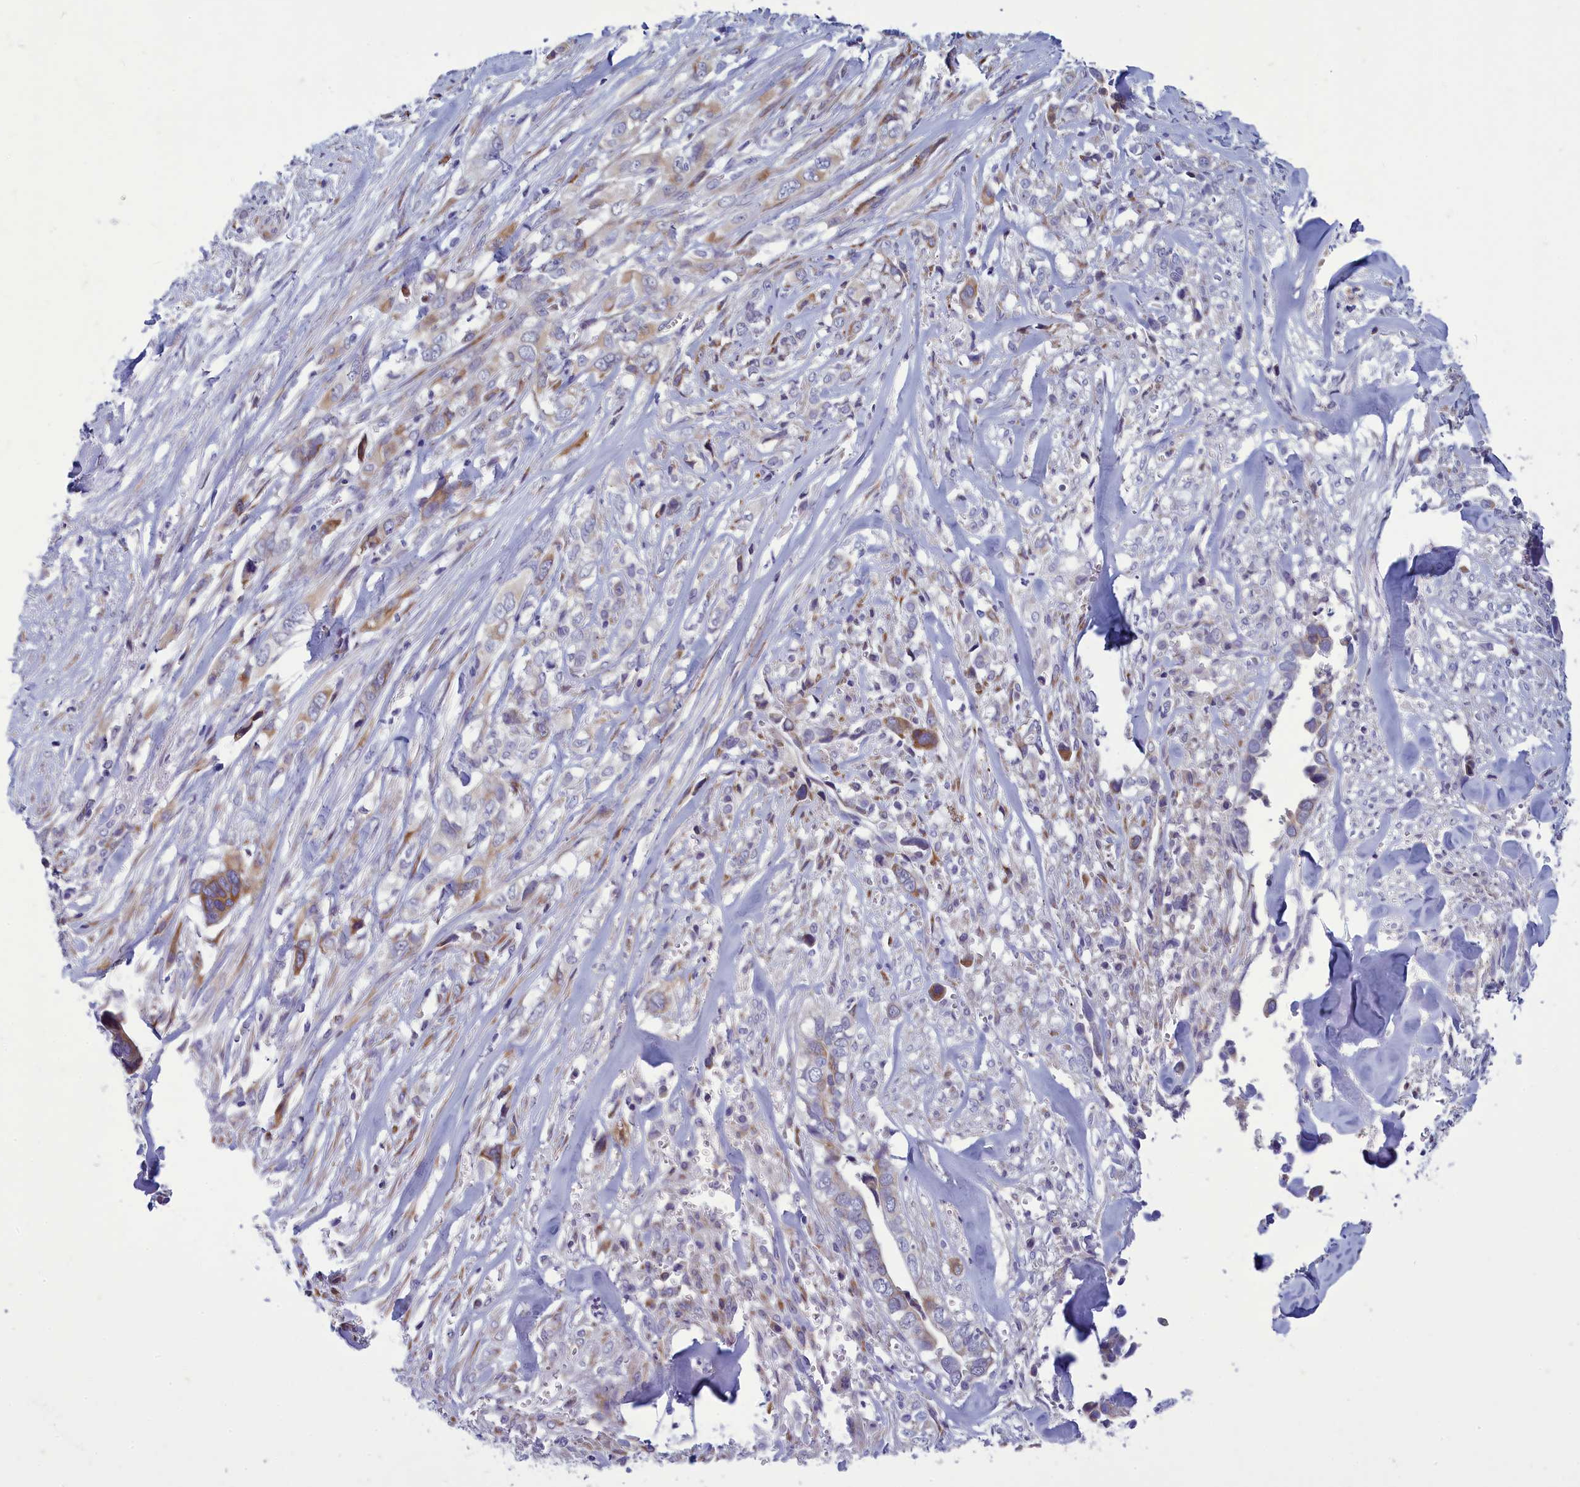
{"staining": {"intensity": "moderate", "quantity": "<25%", "location": "cytoplasmic/membranous"}, "tissue": "liver cancer", "cell_type": "Tumor cells", "image_type": "cancer", "snomed": [{"axis": "morphology", "description": "Cholangiocarcinoma"}, {"axis": "topography", "description": "Liver"}], "caption": "Liver cancer (cholangiocarcinoma) stained for a protein displays moderate cytoplasmic/membranous positivity in tumor cells. (DAB (3,3'-diaminobenzidine) IHC, brown staining for protein, blue staining for nuclei).", "gene": "CENATAC", "patient": {"sex": "female", "age": 79}}